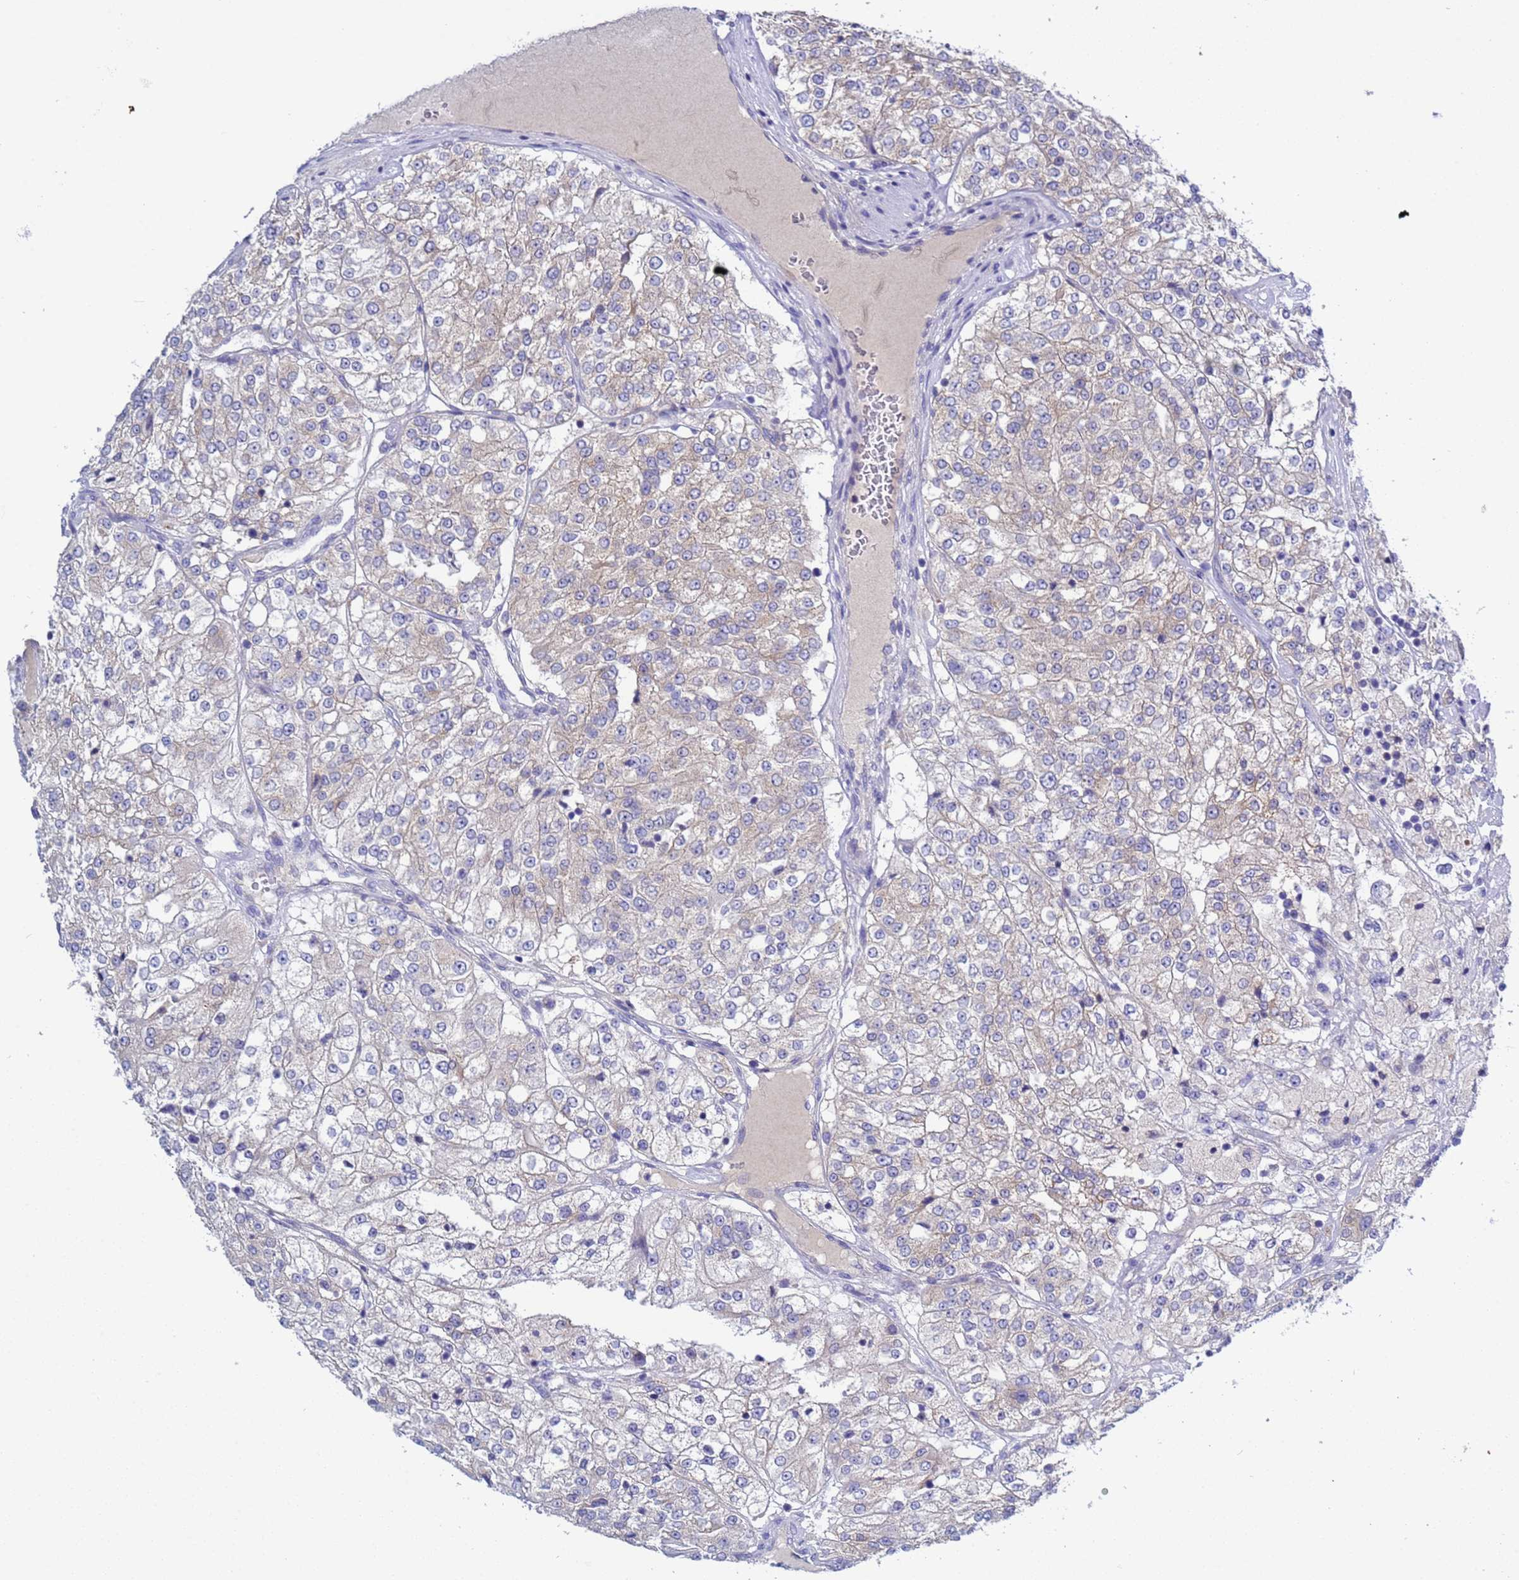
{"staining": {"intensity": "weak", "quantity": "<25%", "location": "cytoplasmic/membranous"}, "tissue": "renal cancer", "cell_type": "Tumor cells", "image_type": "cancer", "snomed": [{"axis": "morphology", "description": "Adenocarcinoma, NOS"}, {"axis": "topography", "description": "Kidney"}], "caption": "This histopathology image is of renal adenocarcinoma stained with immunohistochemistry (IHC) to label a protein in brown with the nuclei are counter-stained blue. There is no positivity in tumor cells. (IHC, brightfield microscopy, high magnification).", "gene": "RC3H2", "patient": {"sex": "female", "age": 63}}